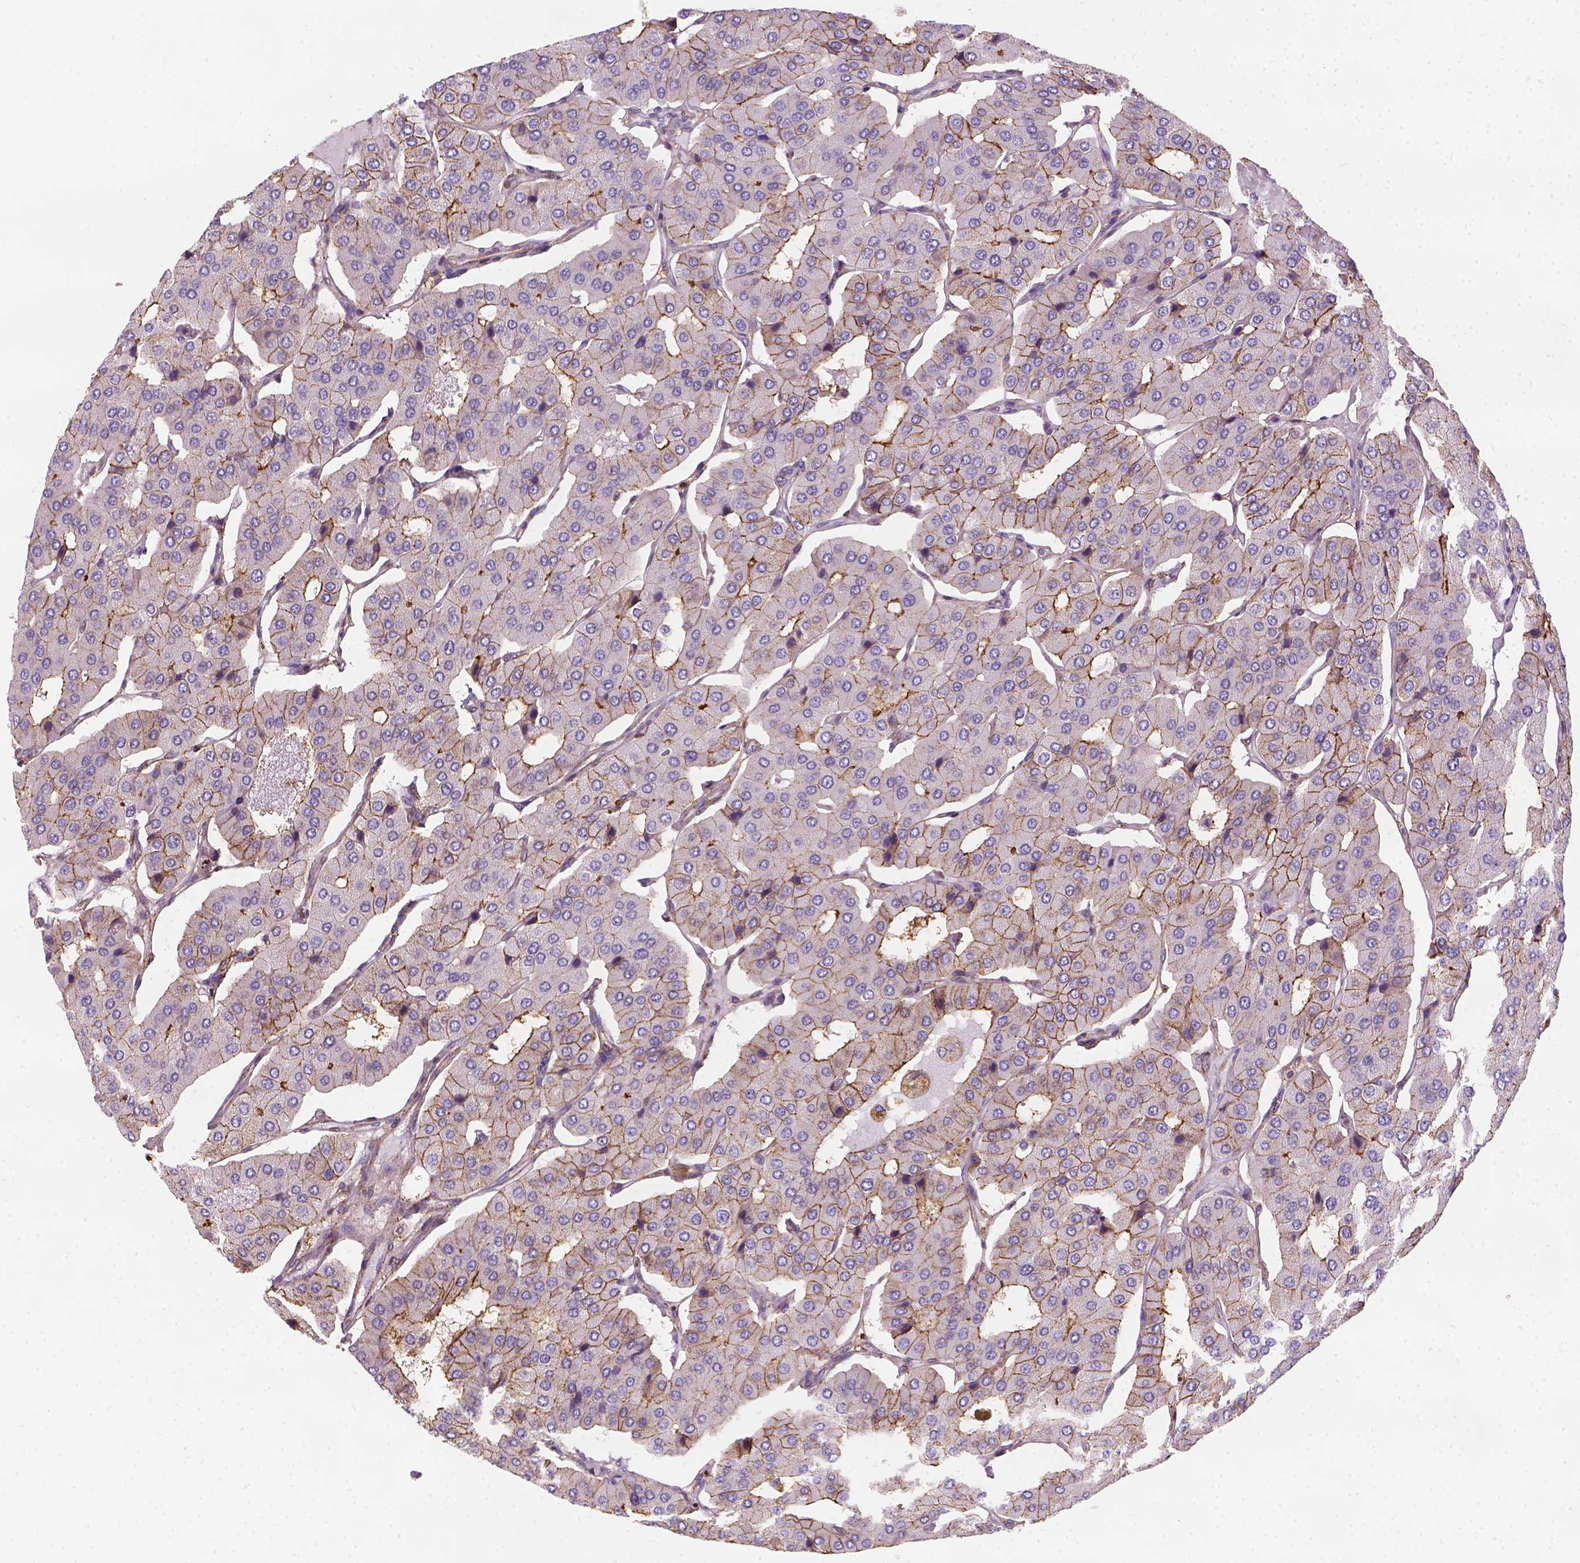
{"staining": {"intensity": "moderate", "quantity": ">75%", "location": "cytoplasmic/membranous"}, "tissue": "parathyroid gland", "cell_type": "Glandular cells", "image_type": "normal", "snomed": [{"axis": "morphology", "description": "Normal tissue, NOS"}, {"axis": "morphology", "description": "Adenoma, NOS"}, {"axis": "topography", "description": "Parathyroid gland"}], "caption": "Immunohistochemistry (IHC) (DAB) staining of normal parathyroid gland exhibits moderate cytoplasmic/membranous protein positivity in about >75% of glandular cells.", "gene": "GPRC5D", "patient": {"sex": "female", "age": 86}}